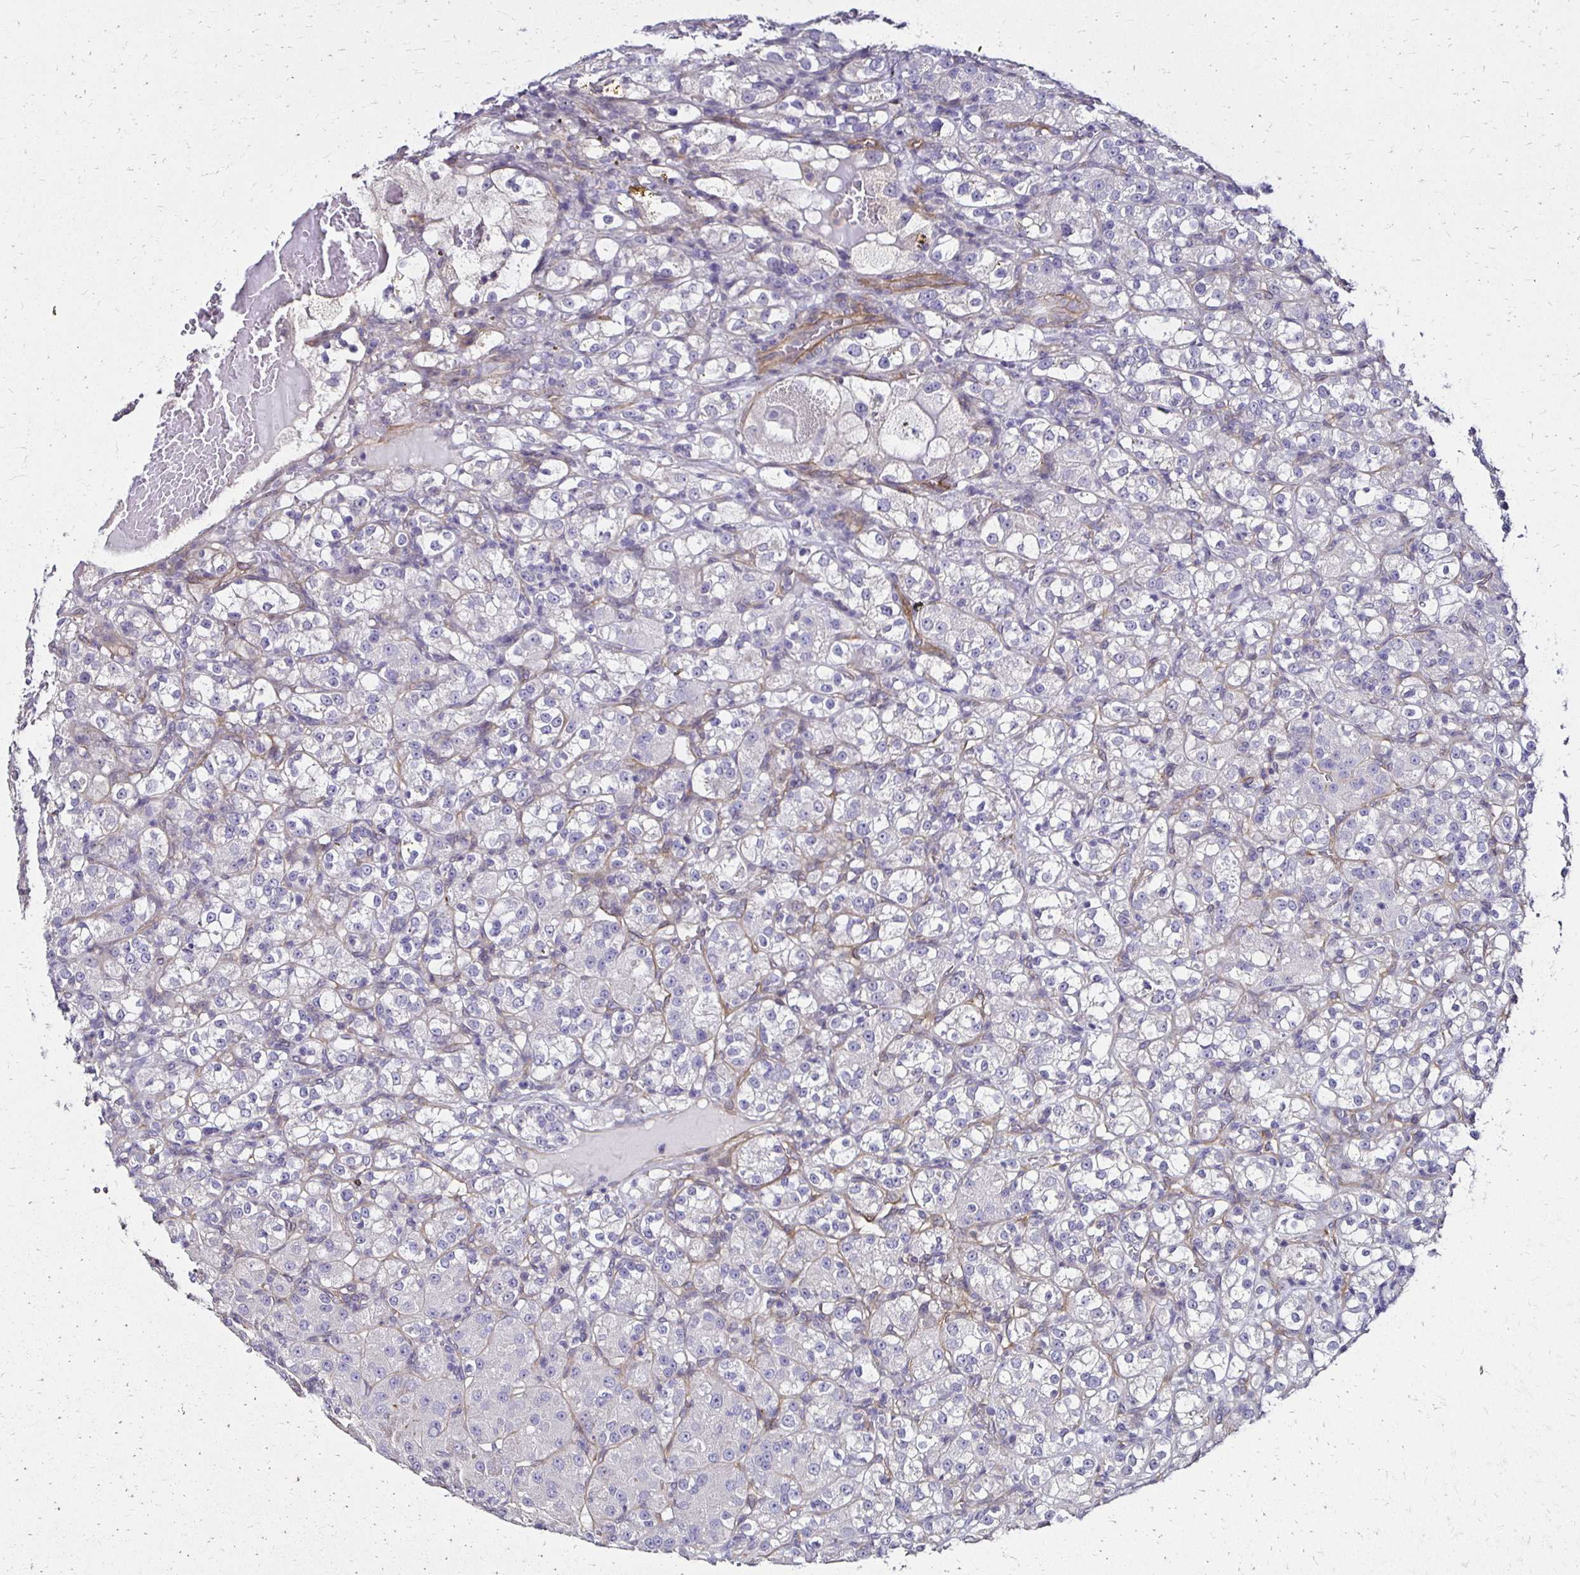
{"staining": {"intensity": "negative", "quantity": "none", "location": "none"}, "tissue": "renal cancer", "cell_type": "Tumor cells", "image_type": "cancer", "snomed": [{"axis": "morphology", "description": "Normal tissue, NOS"}, {"axis": "morphology", "description": "Adenocarcinoma, NOS"}, {"axis": "topography", "description": "Kidney"}], "caption": "Human renal cancer stained for a protein using immunohistochemistry displays no positivity in tumor cells.", "gene": "ITGB1", "patient": {"sex": "male", "age": 61}}